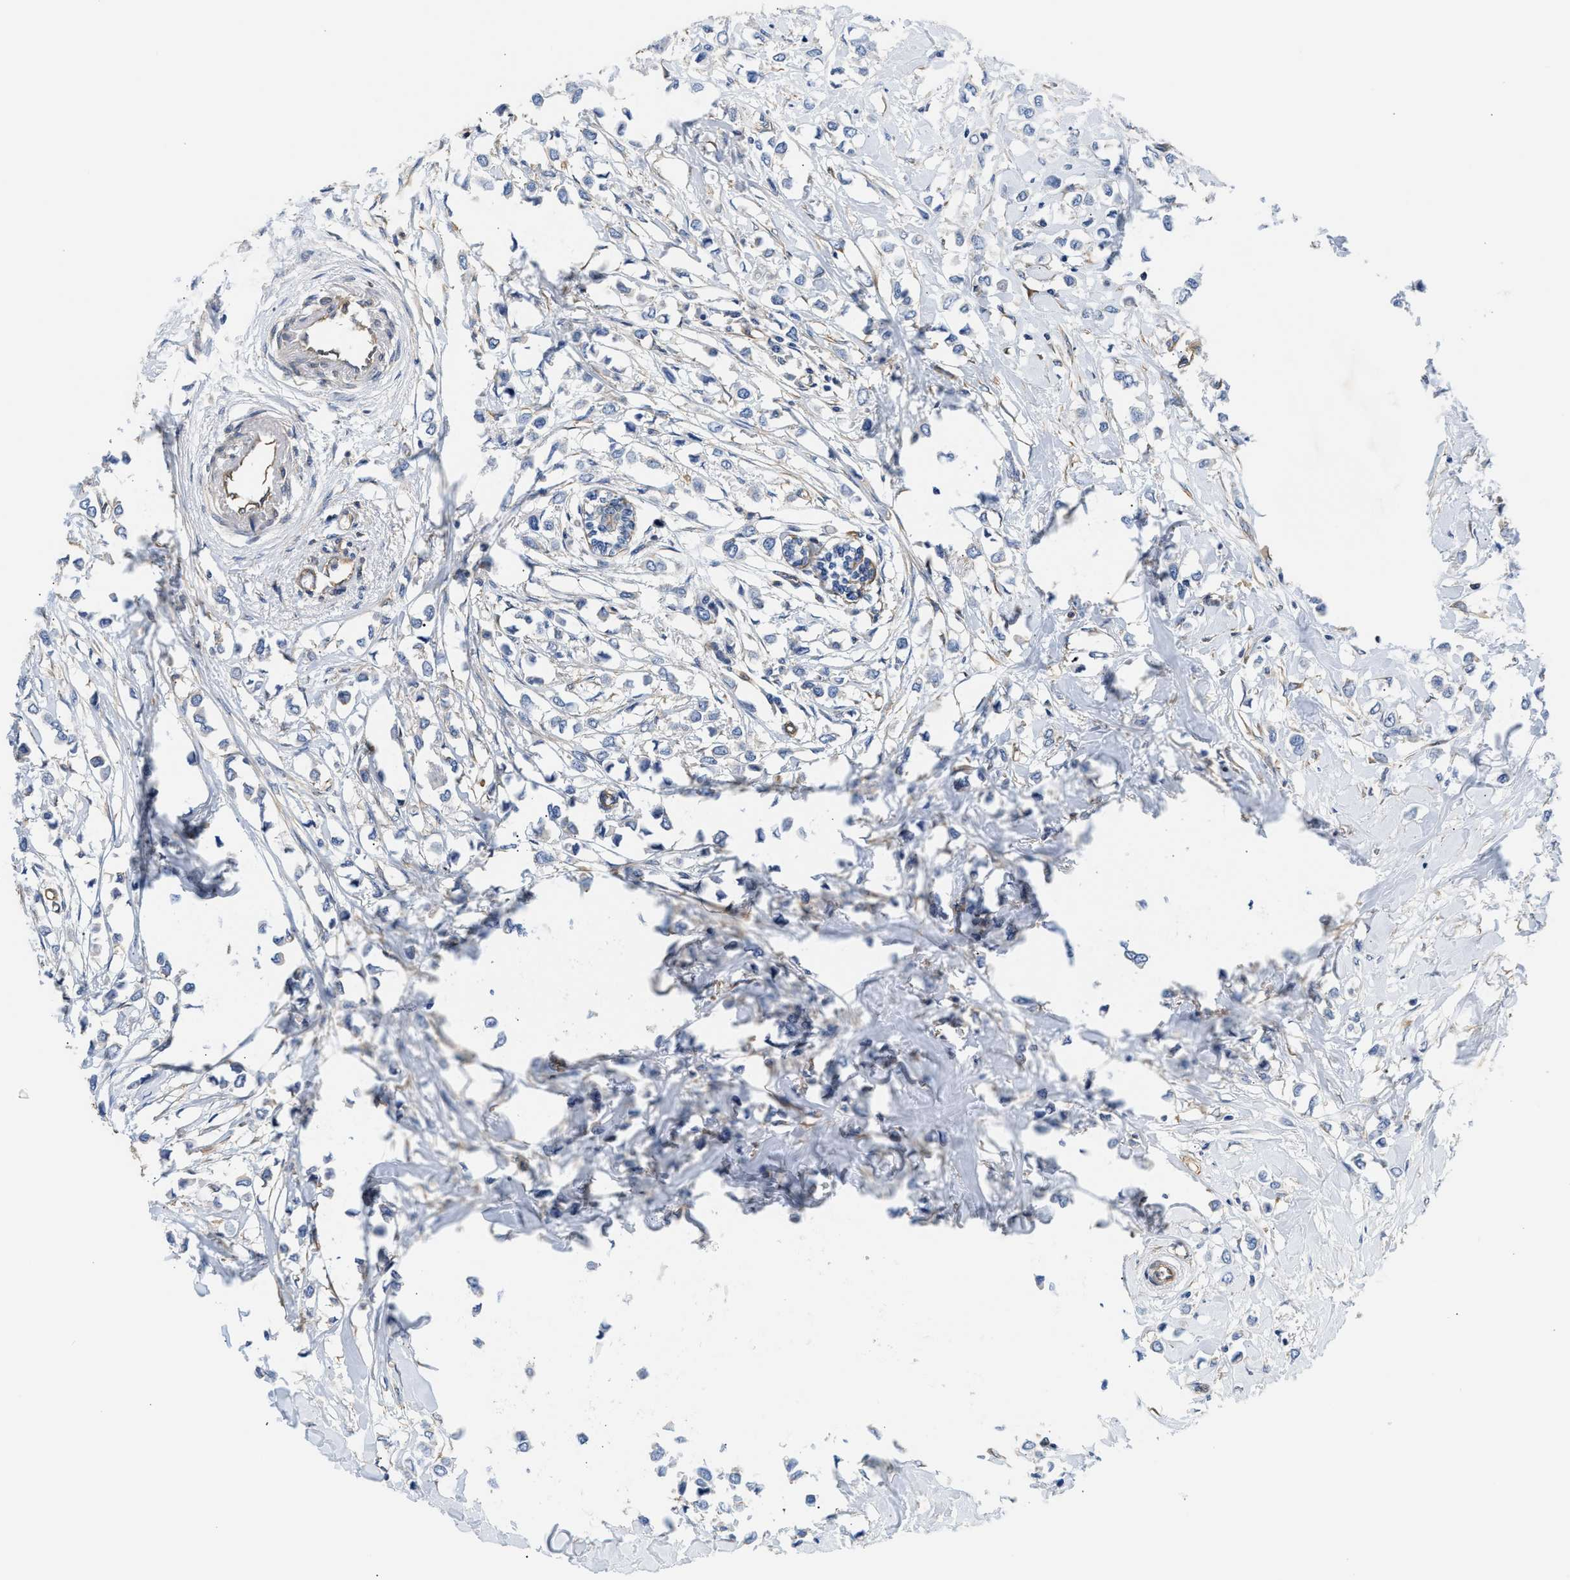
{"staining": {"intensity": "negative", "quantity": "none", "location": "none"}, "tissue": "breast cancer", "cell_type": "Tumor cells", "image_type": "cancer", "snomed": [{"axis": "morphology", "description": "Lobular carcinoma"}, {"axis": "topography", "description": "Breast"}], "caption": "Immunohistochemical staining of human breast cancer shows no significant expression in tumor cells.", "gene": "SAMD9L", "patient": {"sex": "female", "age": 51}}